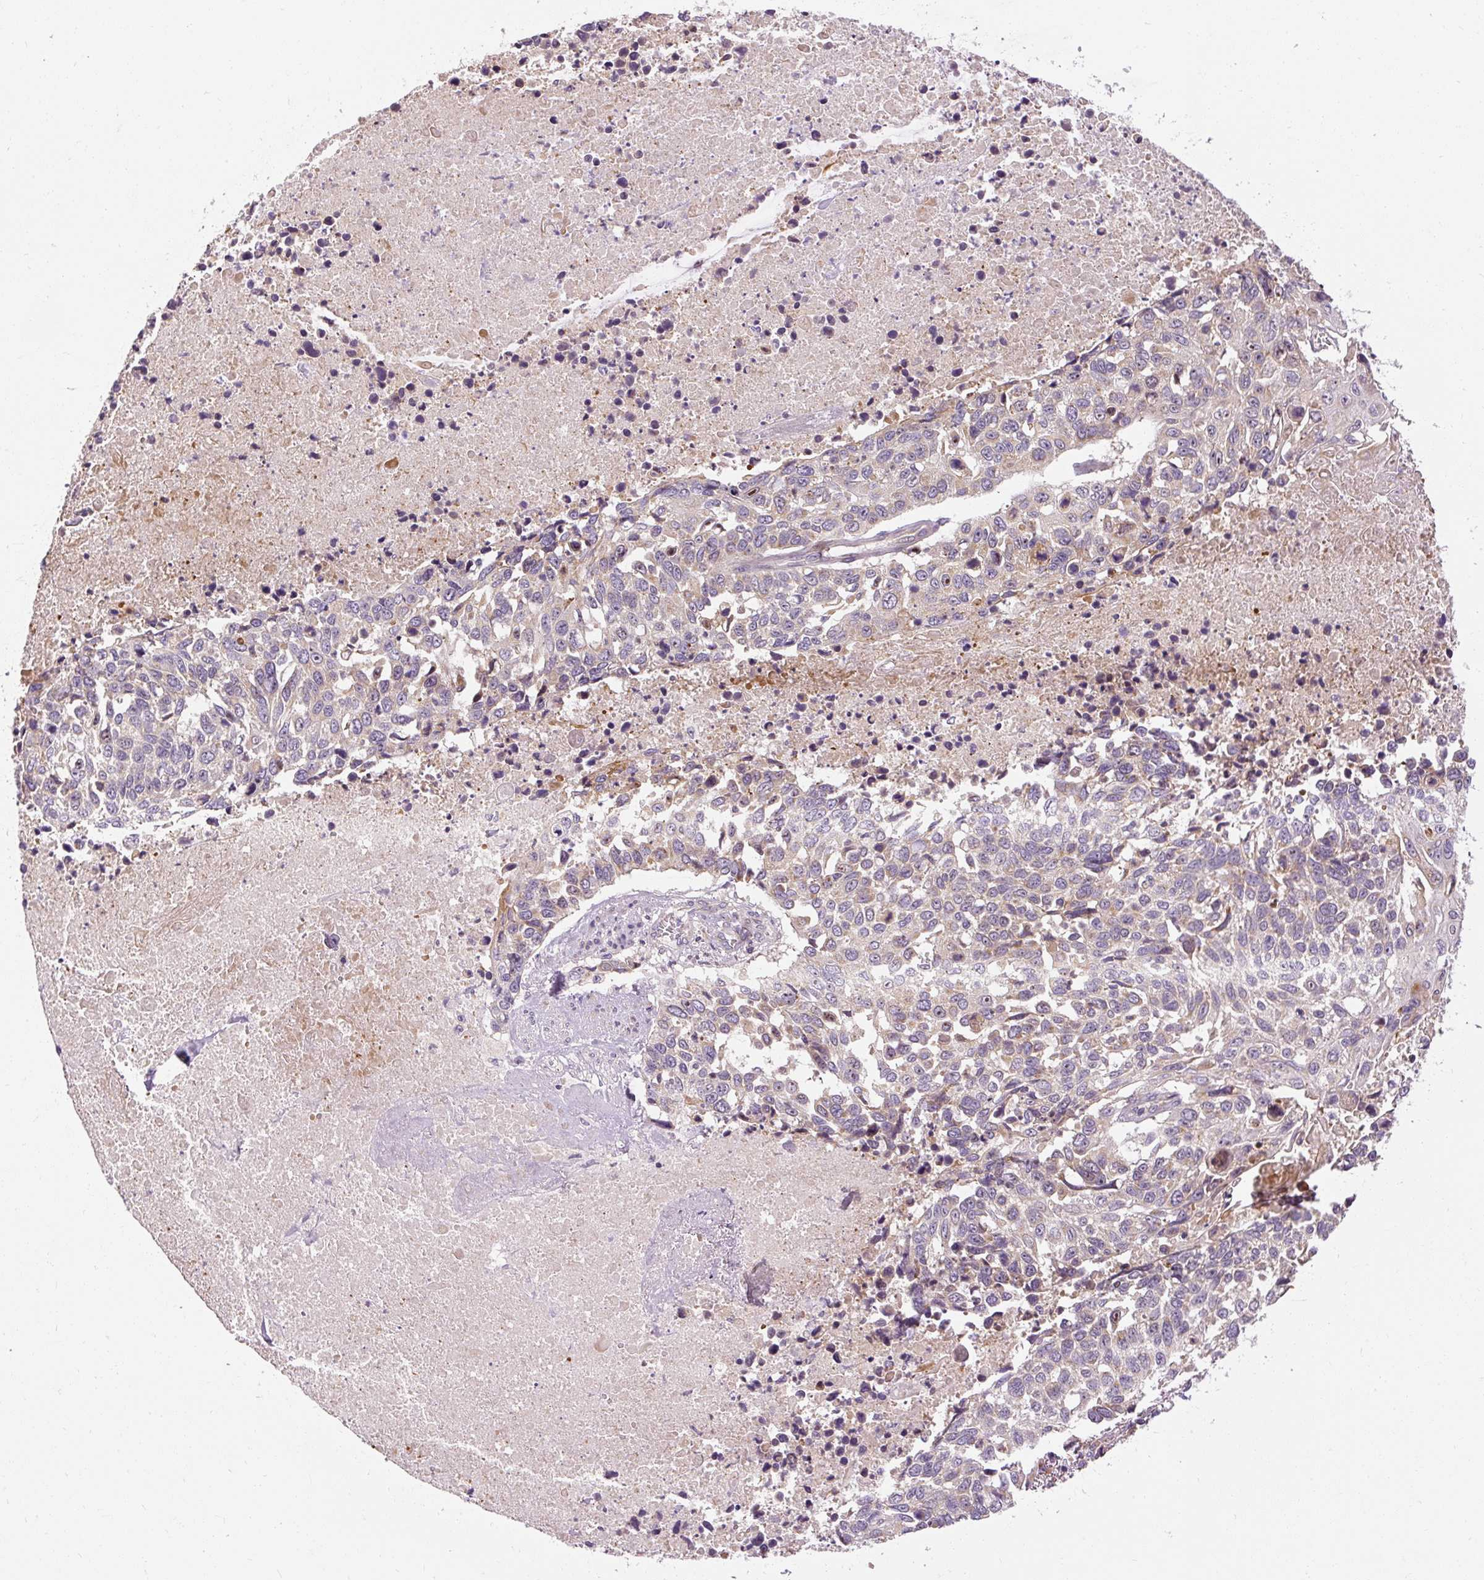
{"staining": {"intensity": "weak", "quantity": "<25%", "location": "cytoplasmic/membranous"}, "tissue": "lung cancer", "cell_type": "Tumor cells", "image_type": "cancer", "snomed": [{"axis": "morphology", "description": "Squamous cell carcinoma, NOS"}, {"axis": "topography", "description": "Lung"}], "caption": "A histopathology image of human squamous cell carcinoma (lung) is negative for staining in tumor cells.", "gene": "PRSS48", "patient": {"sex": "male", "age": 62}}